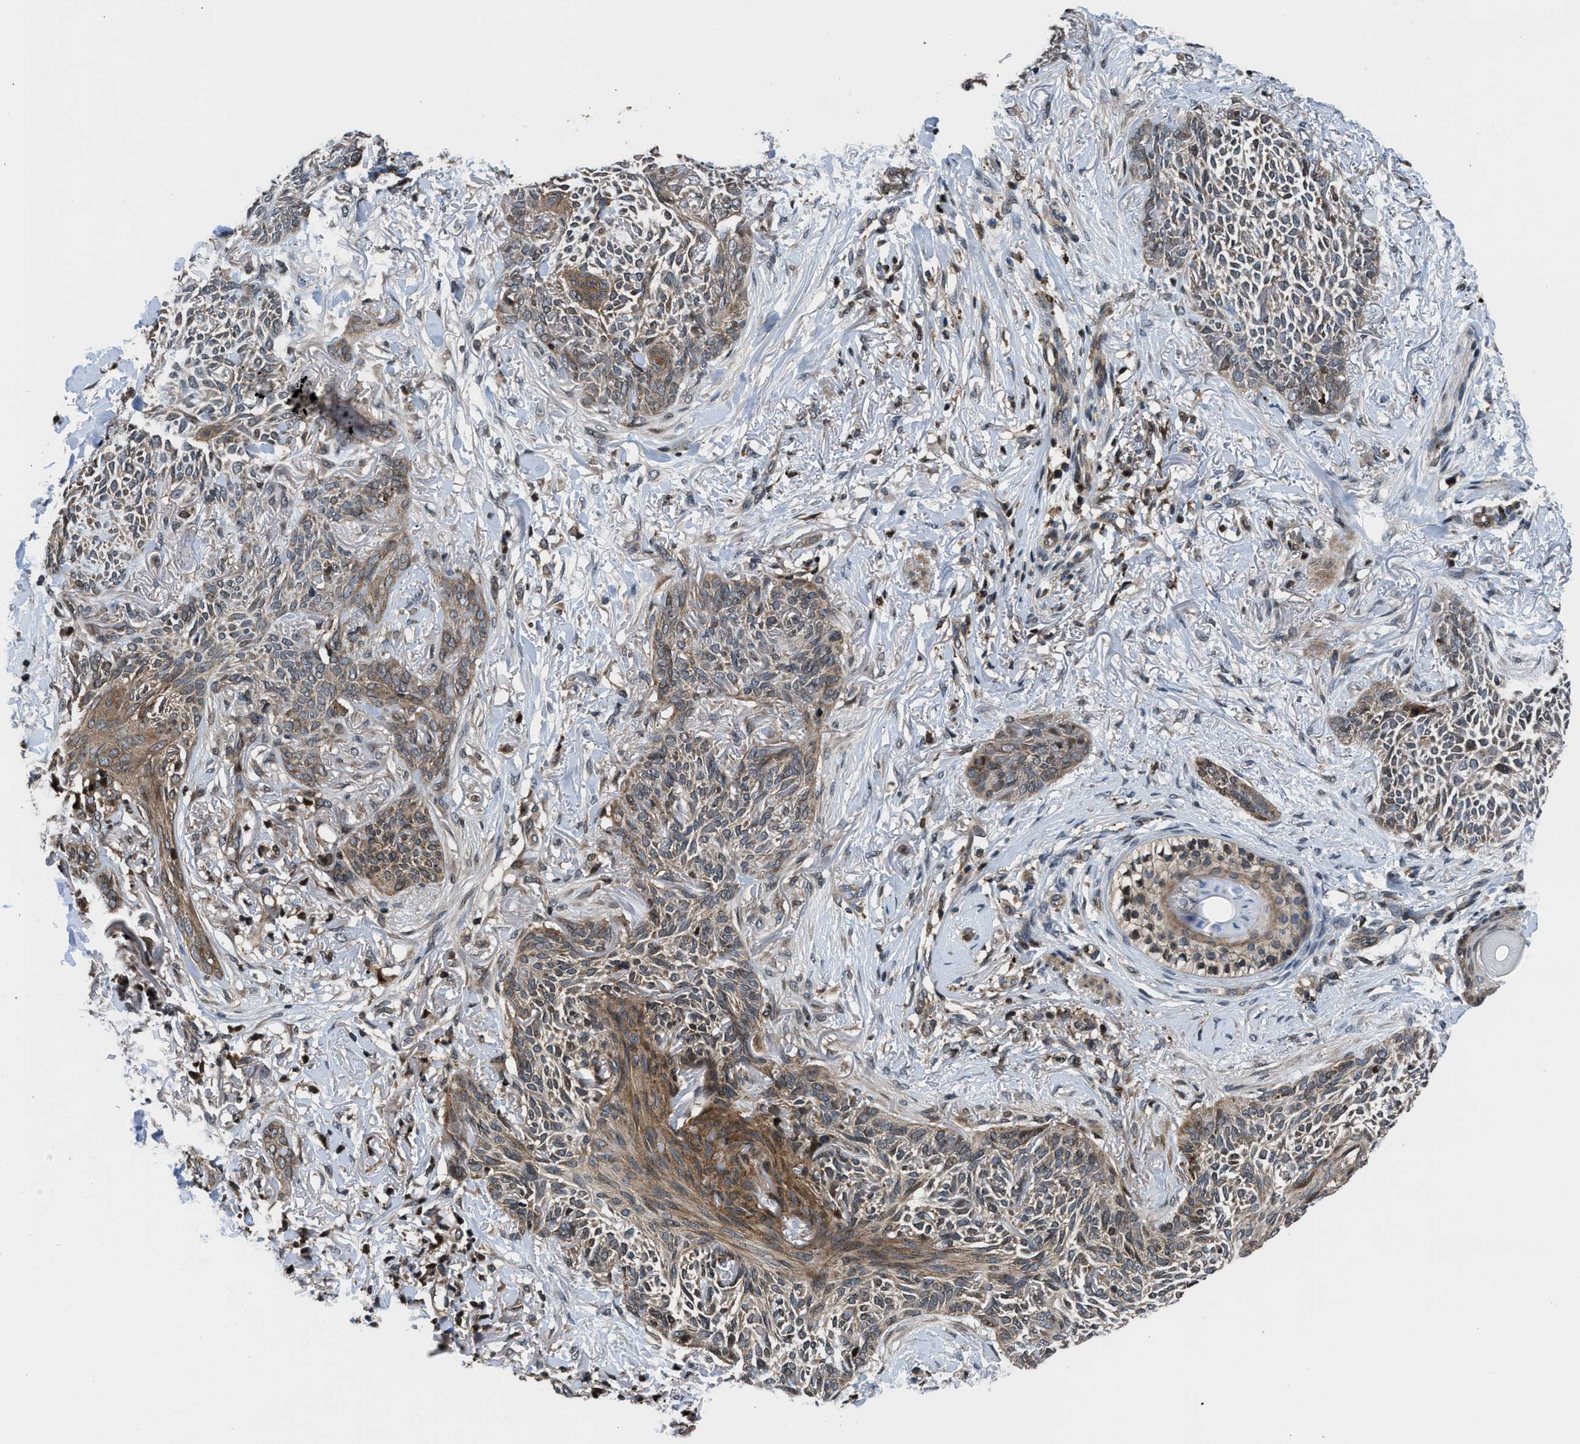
{"staining": {"intensity": "moderate", "quantity": ">75%", "location": "cytoplasmic/membranous"}, "tissue": "skin cancer", "cell_type": "Tumor cells", "image_type": "cancer", "snomed": [{"axis": "morphology", "description": "Basal cell carcinoma"}, {"axis": "topography", "description": "Skin"}], "caption": "Skin basal cell carcinoma was stained to show a protein in brown. There is medium levels of moderate cytoplasmic/membranous positivity in about >75% of tumor cells.", "gene": "CTBS", "patient": {"sex": "female", "age": 84}}